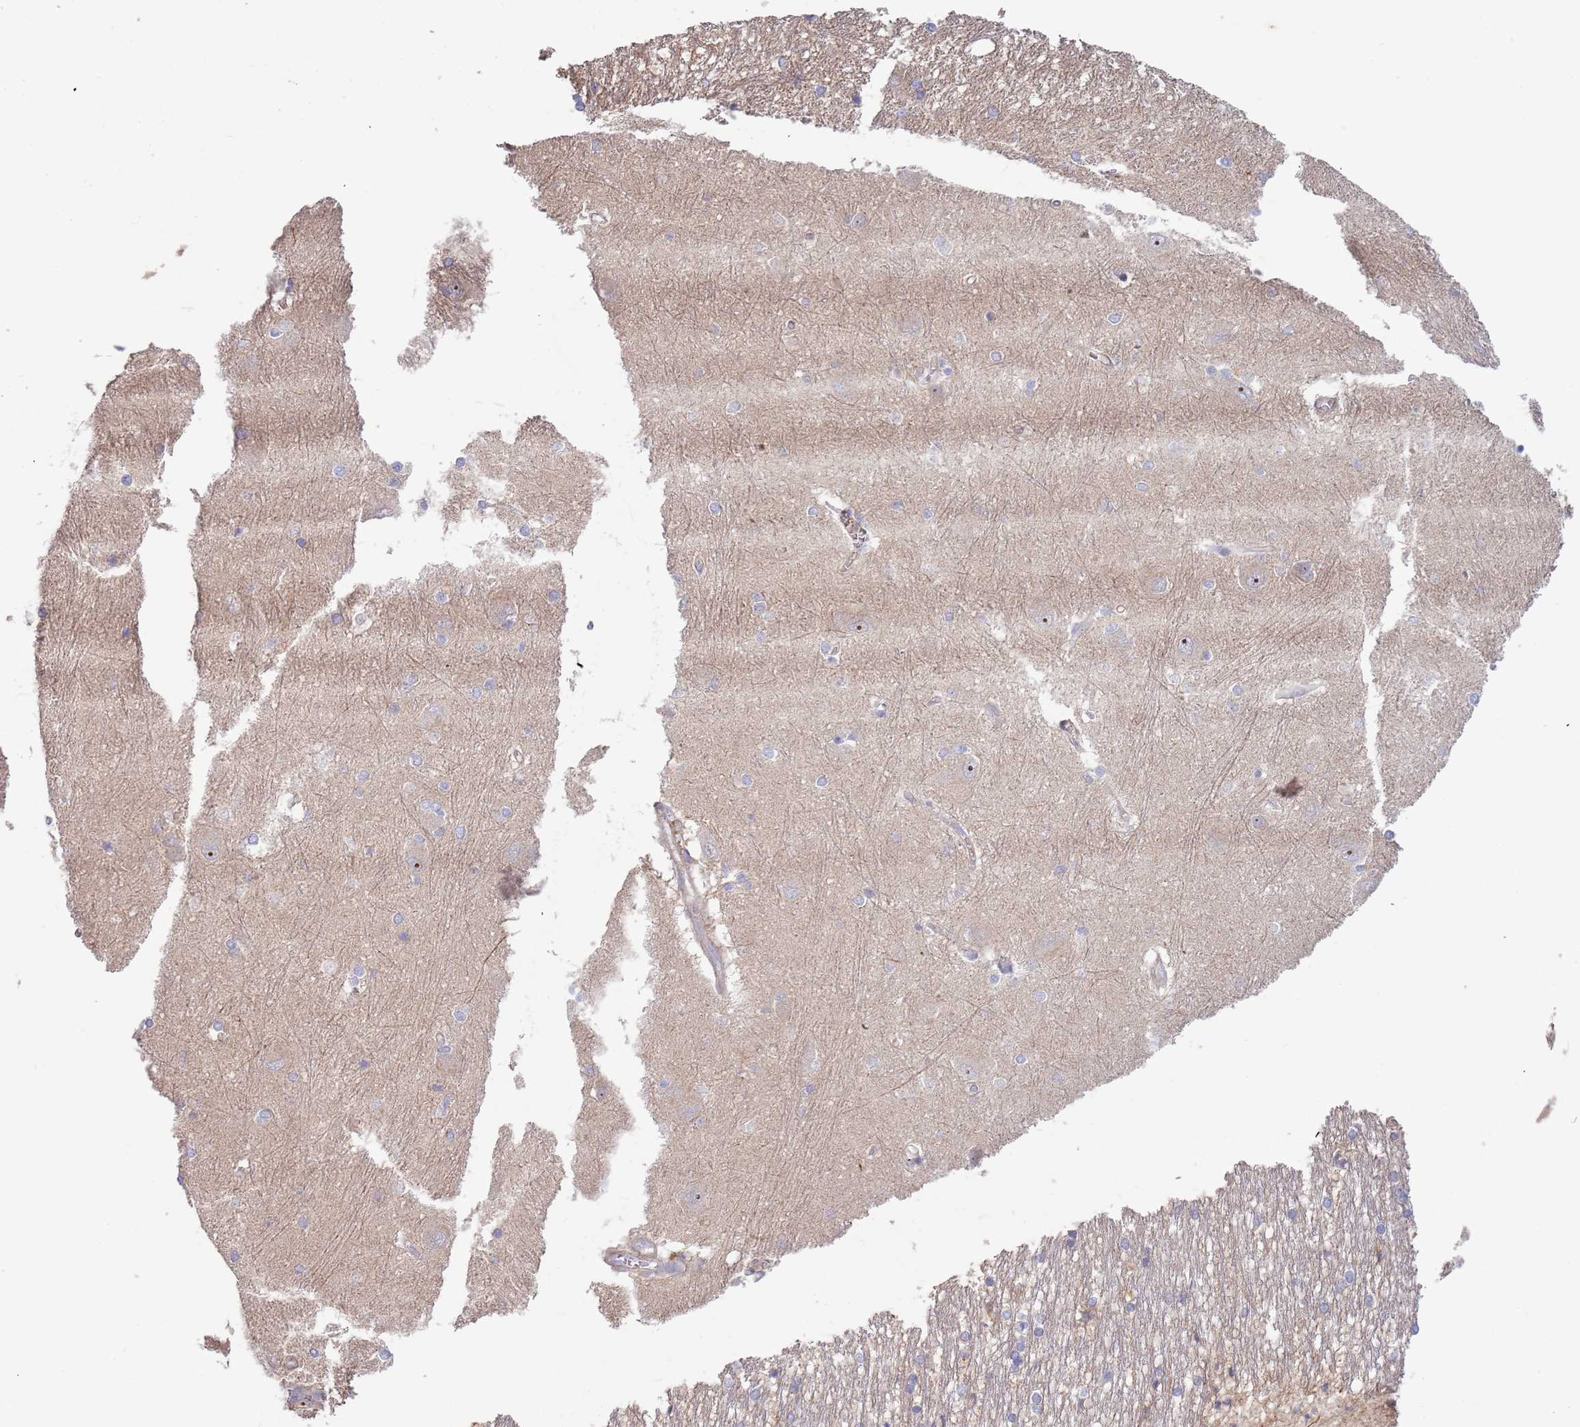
{"staining": {"intensity": "negative", "quantity": "none", "location": "none"}, "tissue": "caudate", "cell_type": "Glial cells", "image_type": "normal", "snomed": [{"axis": "morphology", "description": "Normal tissue, NOS"}, {"axis": "topography", "description": "Lateral ventricle wall"}], "caption": "Immunohistochemistry (IHC) micrograph of unremarkable caudate stained for a protein (brown), which exhibits no expression in glial cells. Nuclei are stained in blue.", "gene": "TRAPPC6B", "patient": {"sex": "male", "age": 37}}